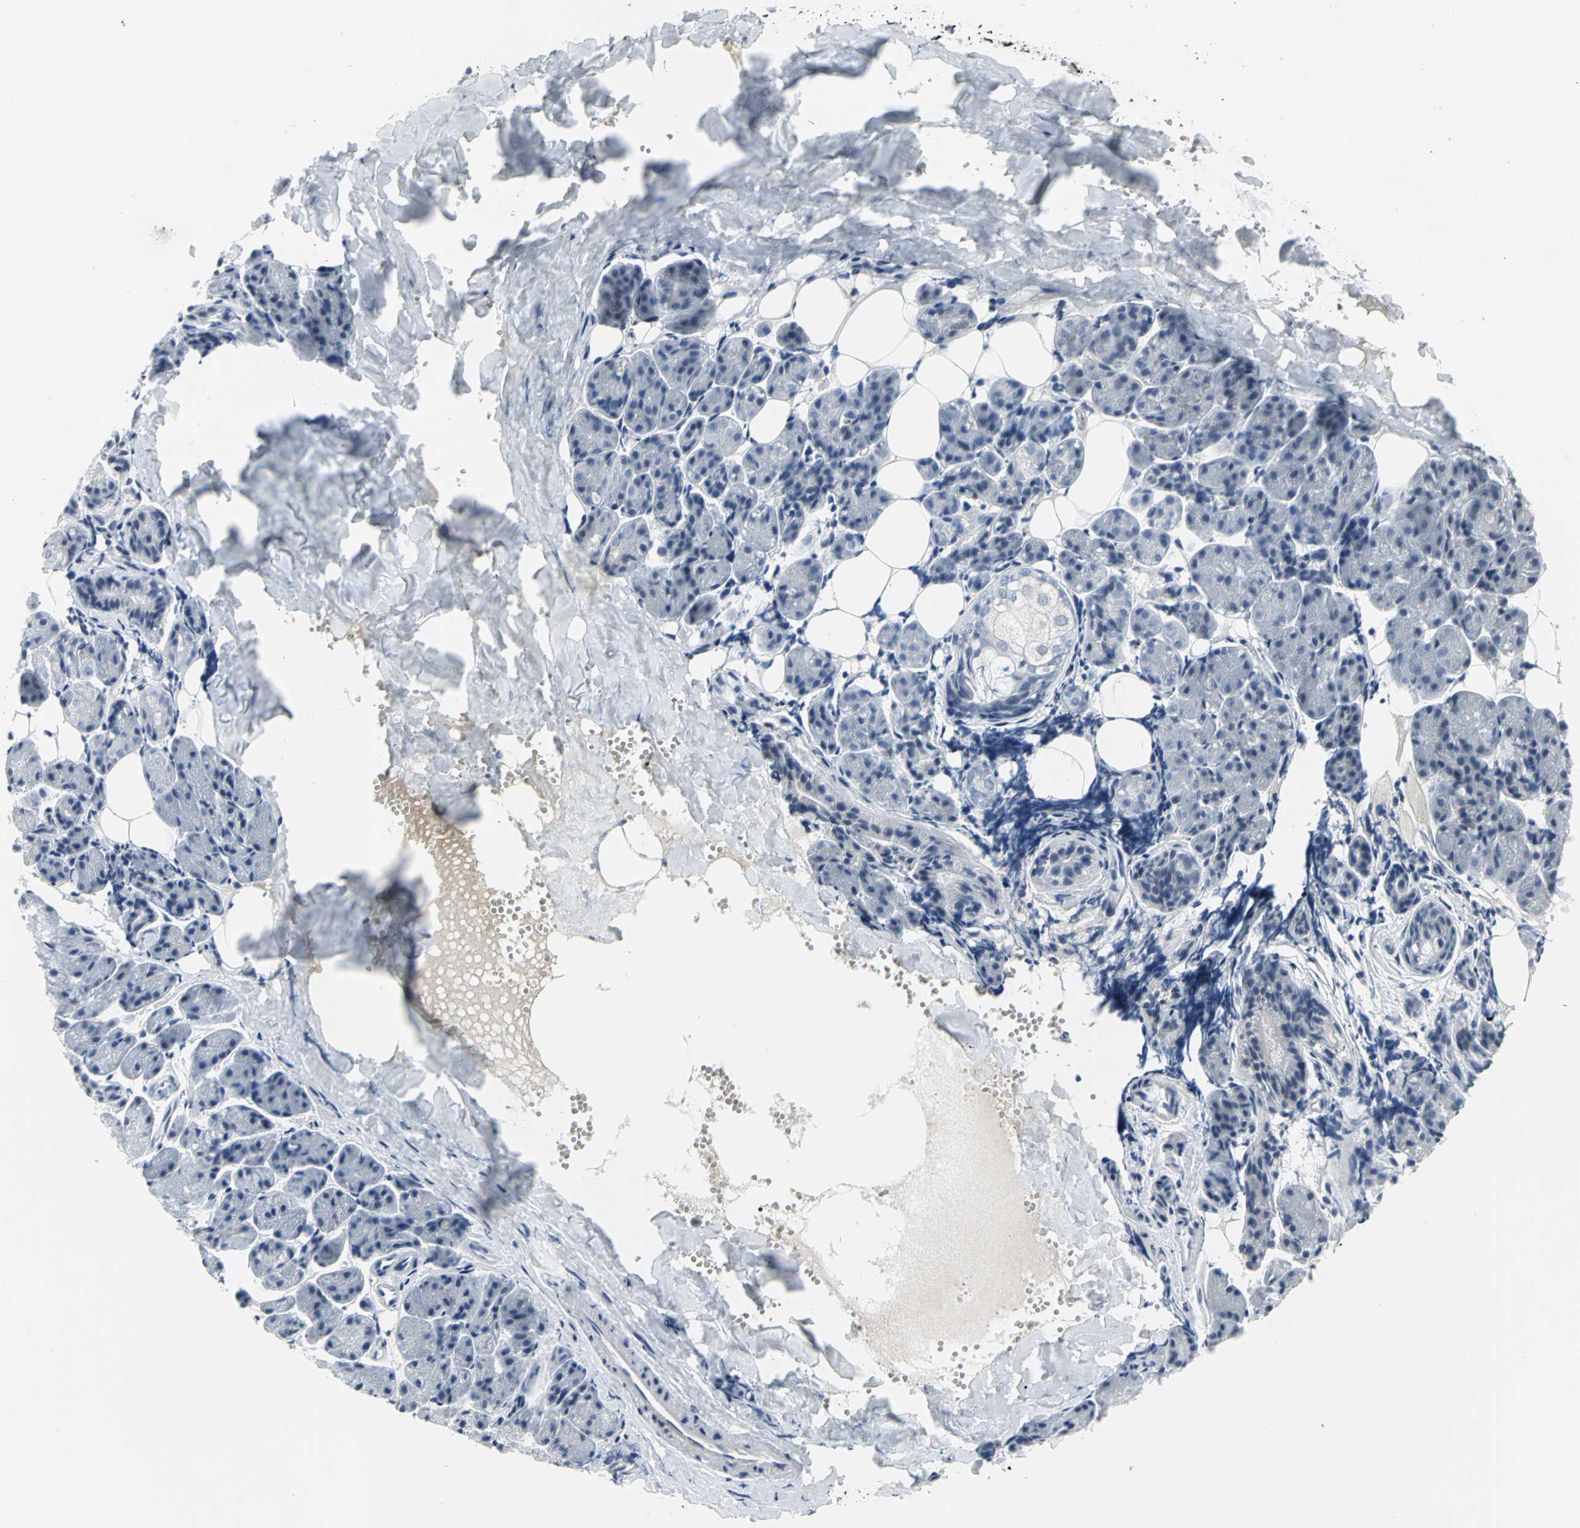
{"staining": {"intensity": "negative", "quantity": "none", "location": "none"}, "tissue": "salivary gland", "cell_type": "Glandular cells", "image_type": "normal", "snomed": [{"axis": "morphology", "description": "Normal tissue, NOS"}, {"axis": "morphology", "description": "Adenoma, NOS"}, {"axis": "topography", "description": "Salivary gland"}], "caption": "This is an immunohistochemistry (IHC) histopathology image of normal salivary gland. There is no positivity in glandular cells.", "gene": "ZIC1", "patient": {"sex": "female", "age": 32}}